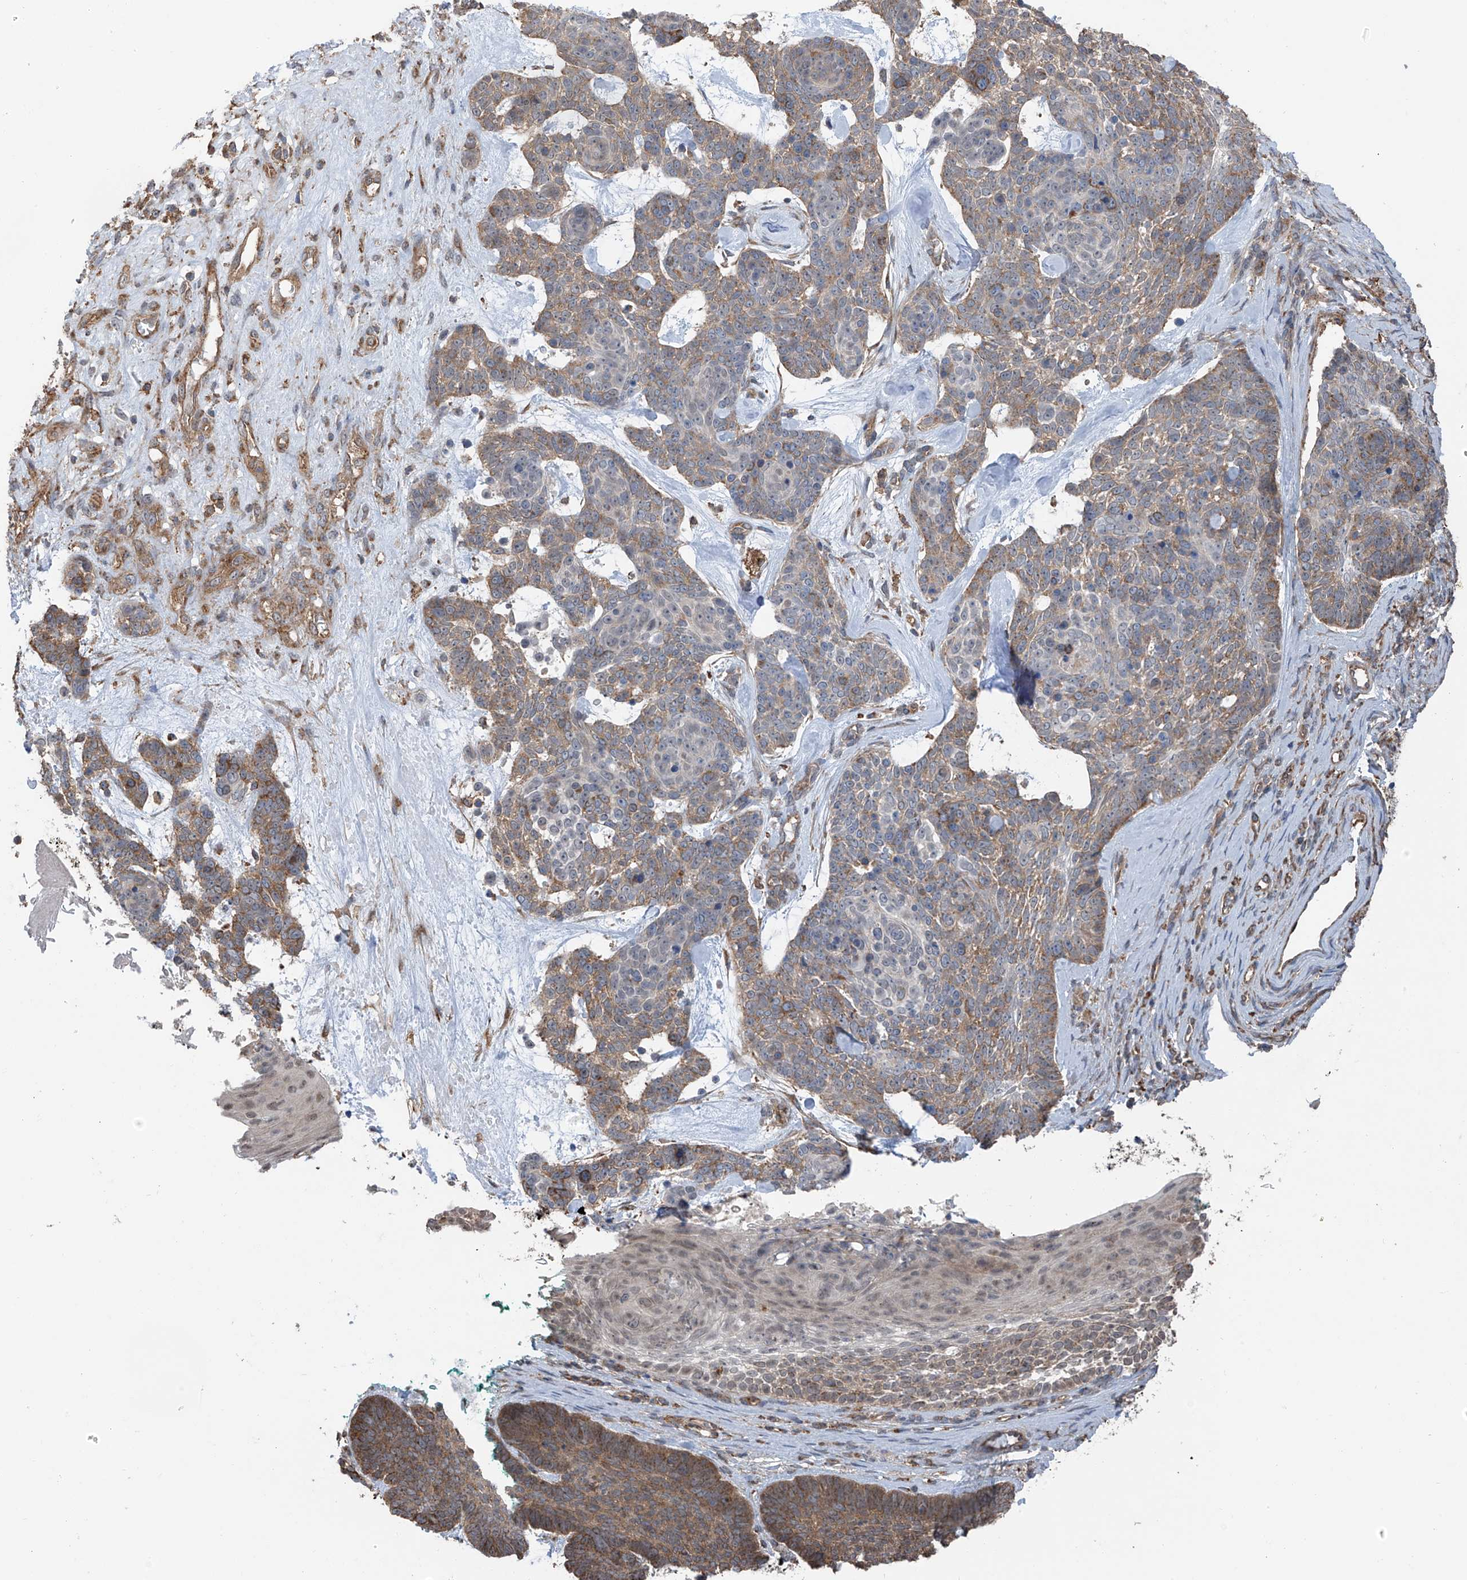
{"staining": {"intensity": "weak", "quantity": ">75%", "location": "cytoplasmic/membranous"}, "tissue": "skin cancer", "cell_type": "Tumor cells", "image_type": "cancer", "snomed": [{"axis": "morphology", "description": "Basal cell carcinoma"}, {"axis": "topography", "description": "Skin"}], "caption": "Tumor cells exhibit low levels of weak cytoplasmic/membranous expression in approximately >75% of cells in human skin cancer. Using DAB (brown) and hematoxylin (blue) stains, captured at high magnification using brightfield microscopy.", "gene": "ZNF189", "patient": {"sex": "female", "age": 81}}